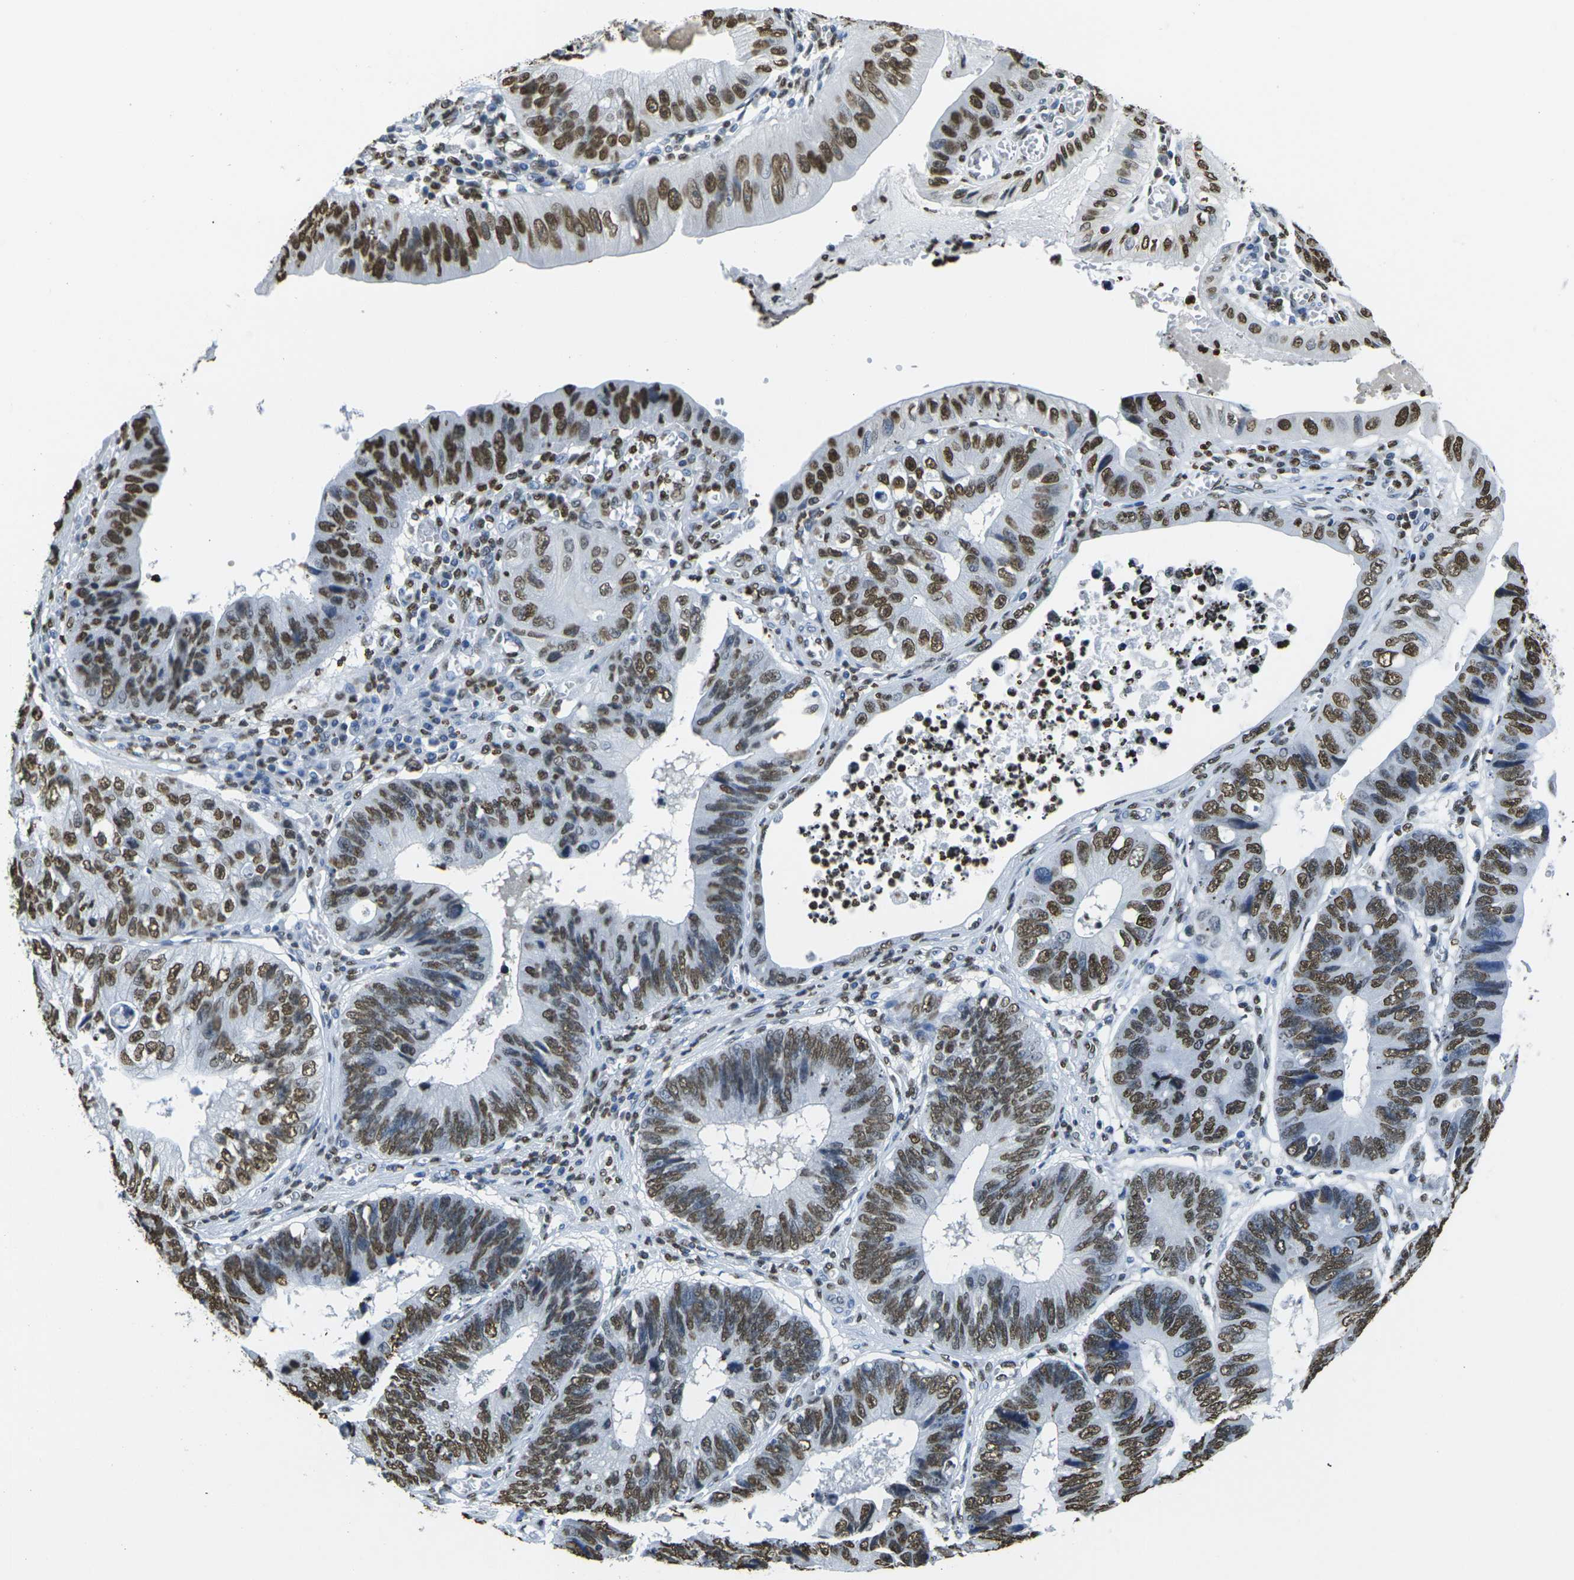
{"staining": {"intensity": "strong", "quantity": ">75%", "location": "nuclear"}, "tissue": "stomach cancer", "cell_type": "Tumor cells", "image_type": "cancer", "snomed": [{"axis": "morphology", "description": "Adenocarcinoma, NOS"}, {"axis": "topography", "description": "Stomach"}], "caption": "Immunohistochemical staining of human stomach adenocarcinoma exhibits high levels of strong nuclear positivity in approximately >75% of tumor cells. (DAB = brown stain, brightfield microscopy at high magnification).", "gene": "DRAXIN", "patient": {"sex": "male", "age": 59}}